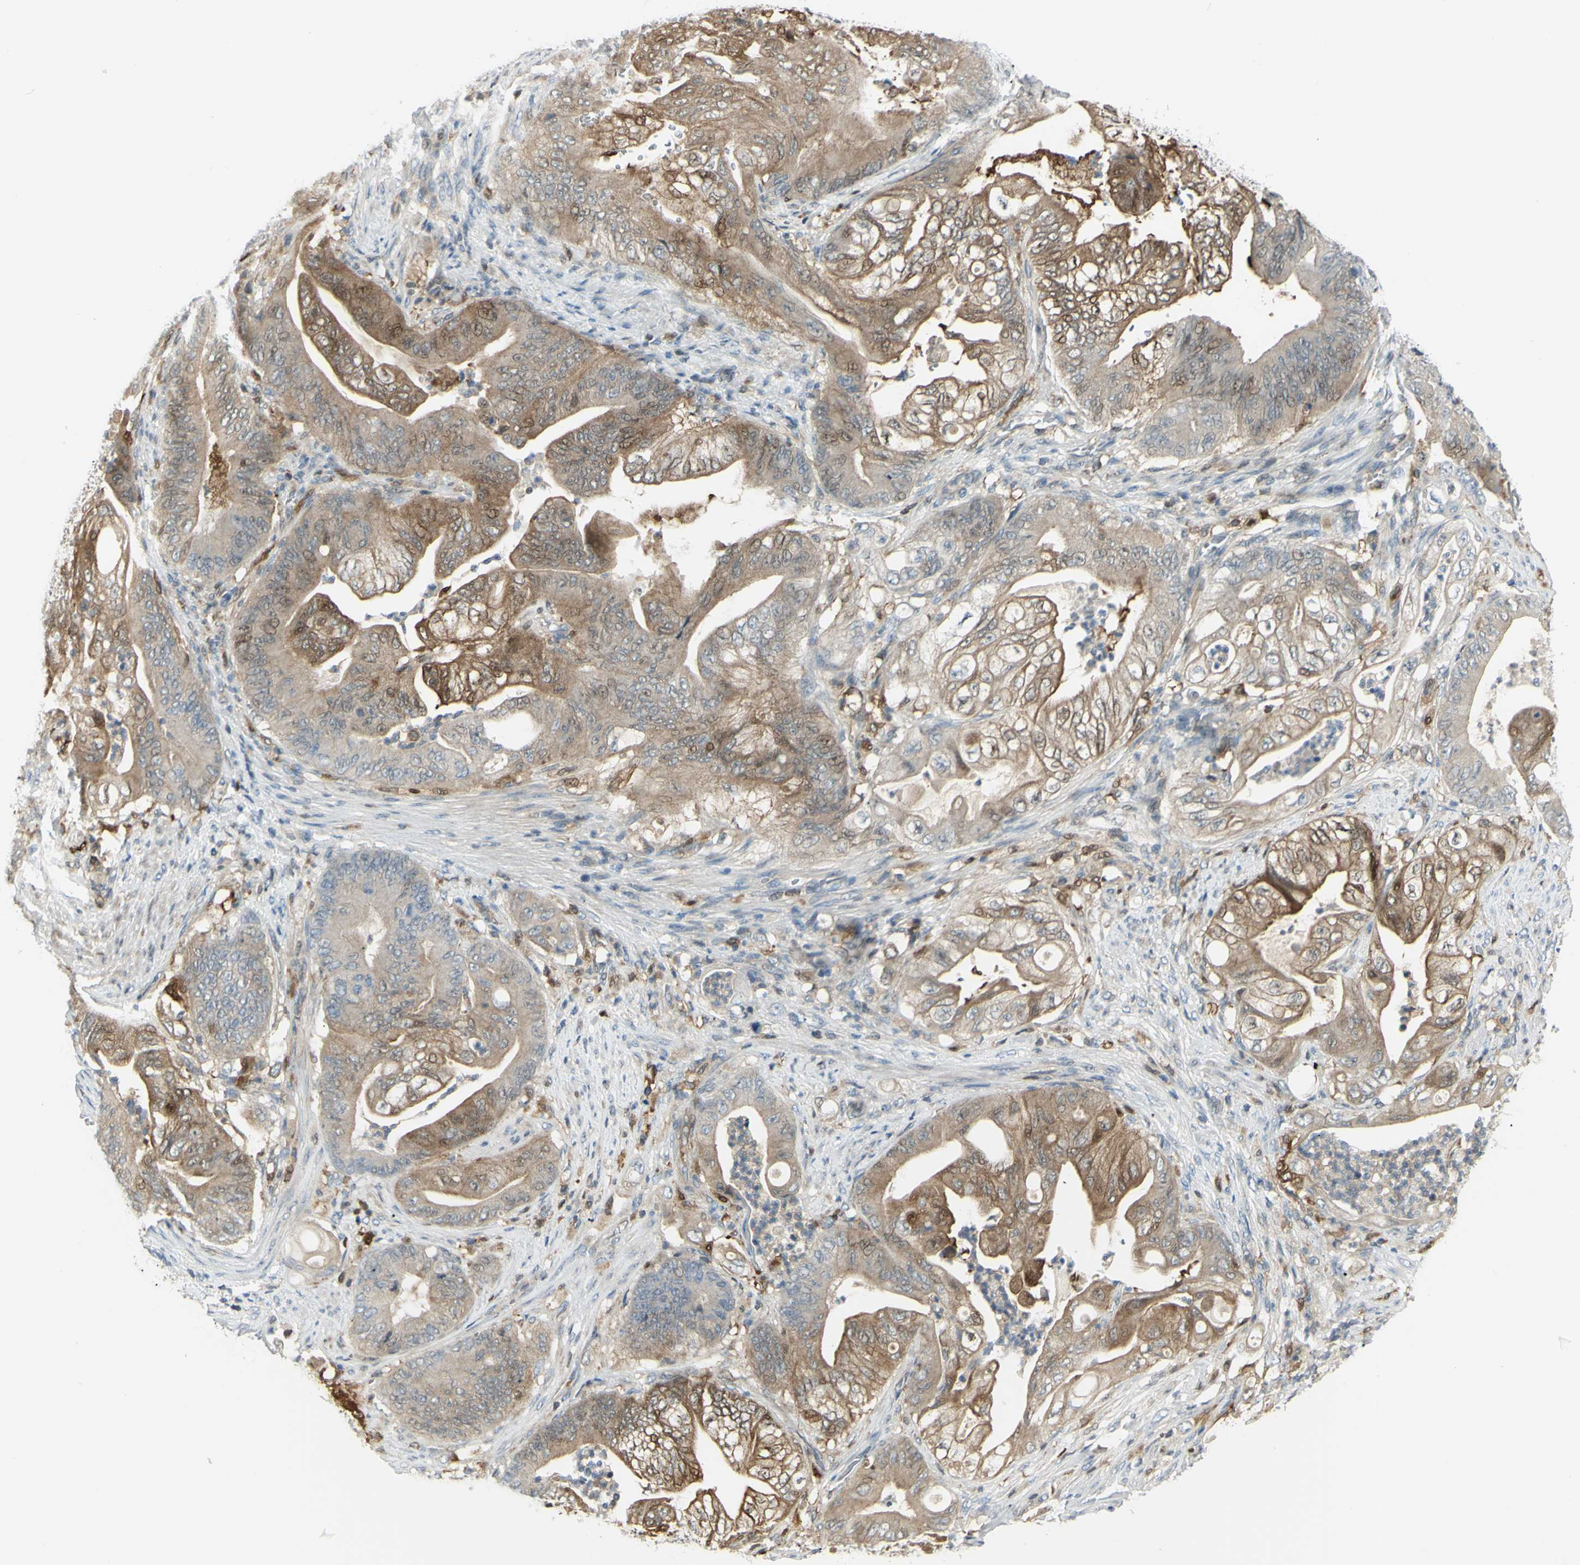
{"staining": {"intensity": "moderate", "quantity": ">75%", "location": "cytoplasmic/membranous"}, "tissue": "stomach cancer", "cell_type": "Tumor cells", "image_type": "cancer", "snomed": [{"axis": "morphology", "description": "Adenocarcinoma, NOS"}, {"axis": "topography", "description": "Stomach"}], "caption": "Approximately >75% of tumor cells in stomach adenocarcinoma demonstrate moderate cytoplasmic/membranous protein positivity as visualized by brown immunohistochemical staining.", "gene": "C1orf159", "patient": {"sex": "female", "age": 73}}